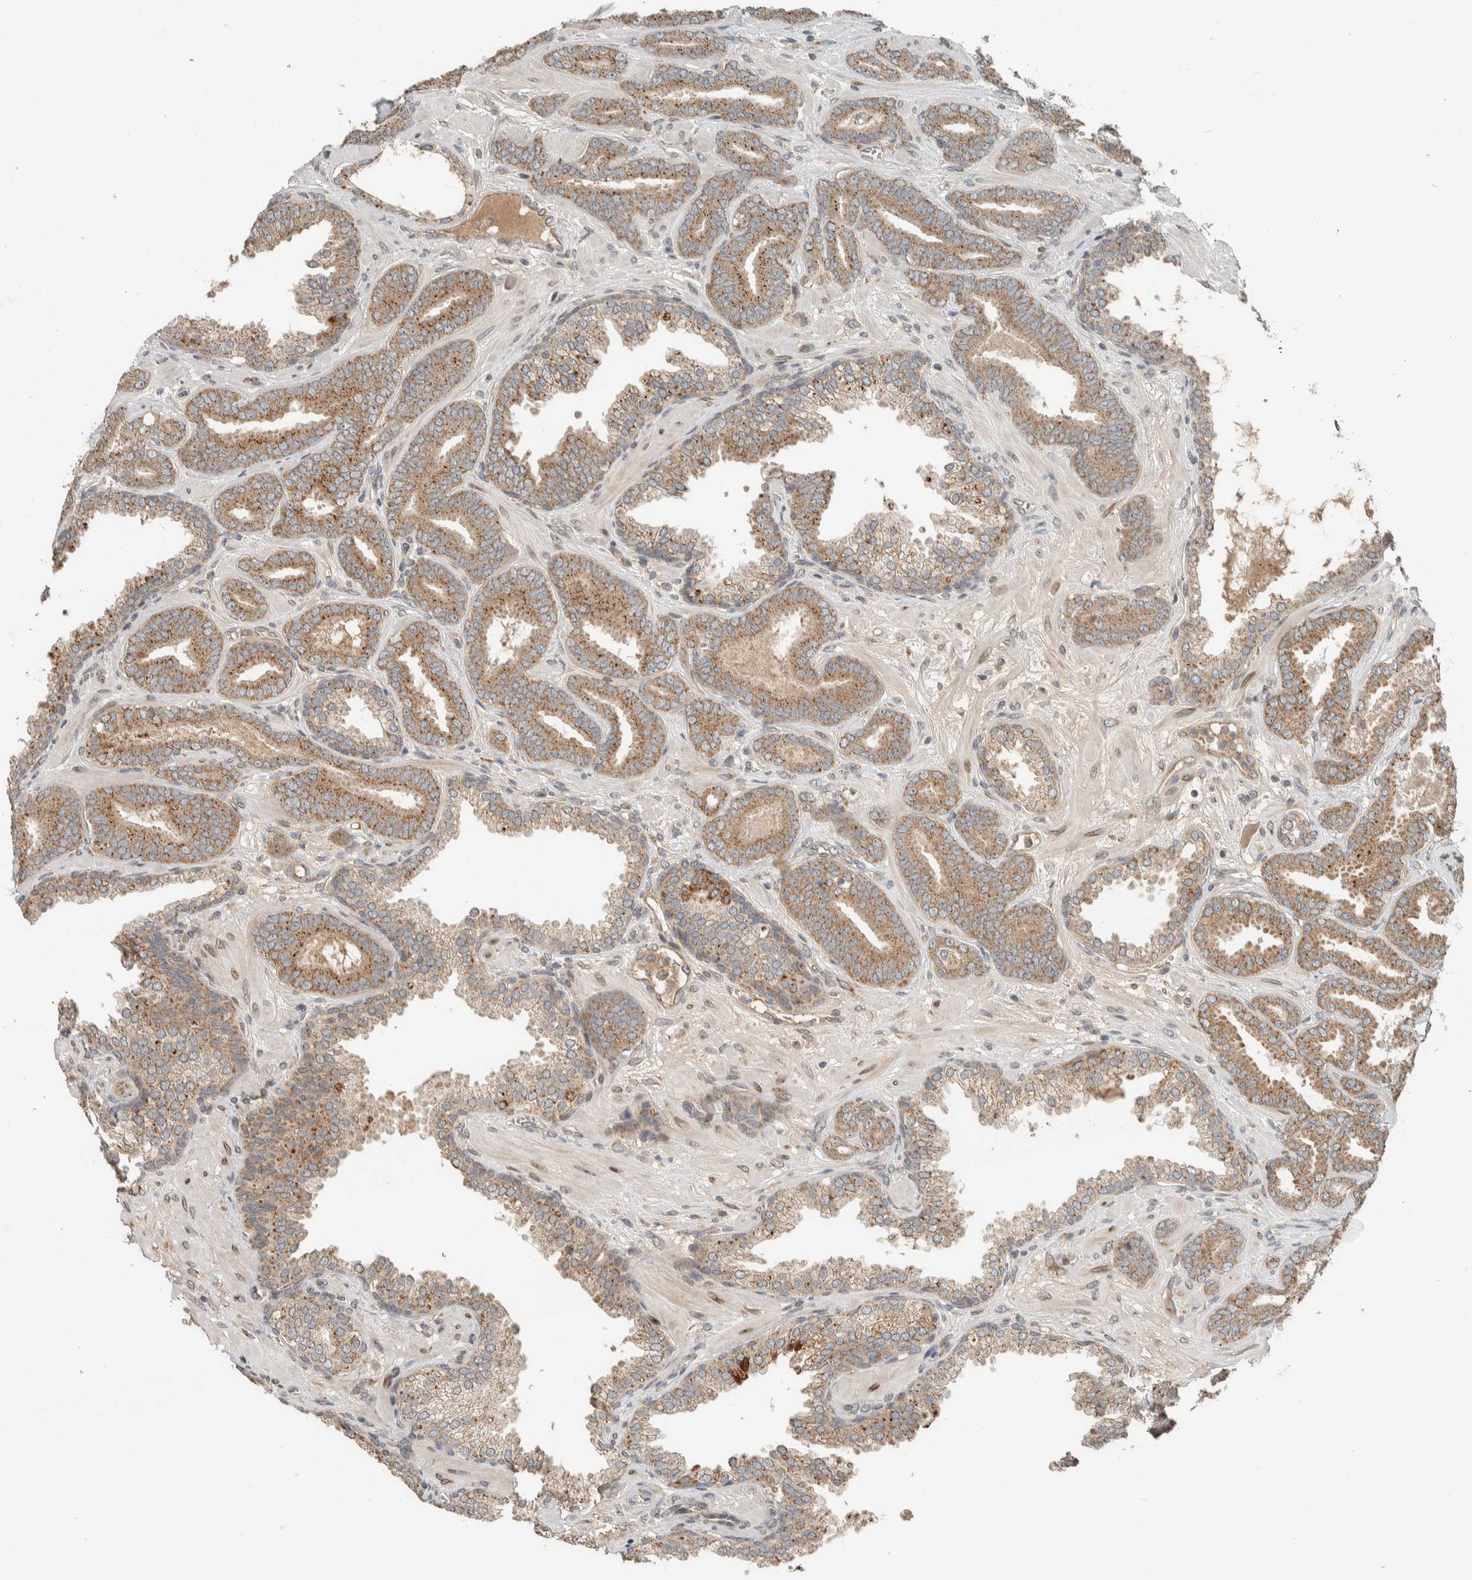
{"staining": {"intensity": "moderate", "quantity": ">75%", "location": "cytoplasmic/membranous"}, "tissue": "prostate cancer", "cell_type": "Tumor cells", "image_type": "cancer", "snomed": [{"axis": "morphology", "description": "Adenocarcinoma, Low grade"}, {"axis": "topography", "description": "Prostate"}], "caption": "This is a micrograph of immunohistochemistry (IHC) staining of prostate low-grade adenocarcinoma, which shows moderate staining in the cytoplasmic/membranous of tumor cells.", "gene": "NBR1", "patient": {"sex": "male", "age": 62}}